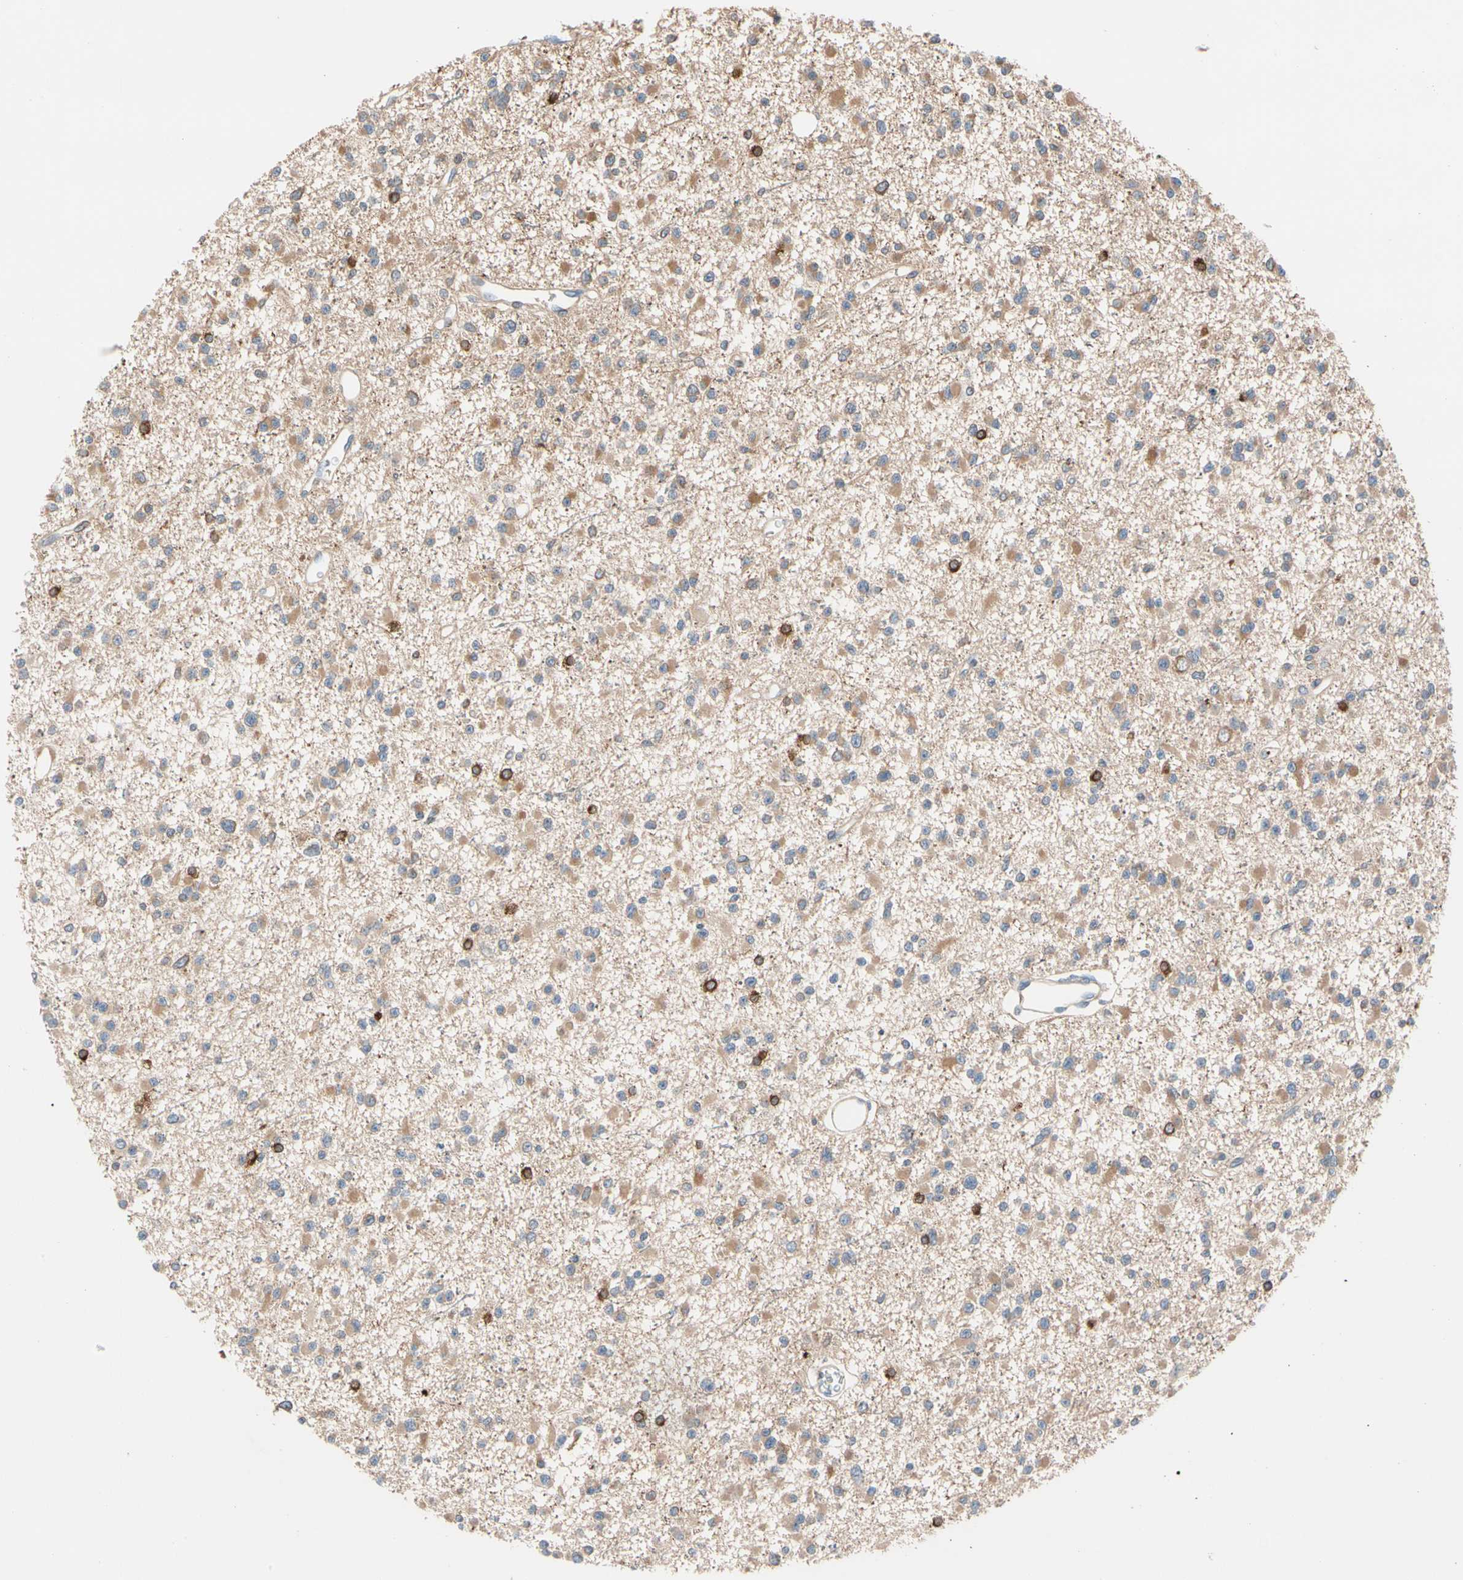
{"staining": {"intensity": "weak", "quantity": ">75%", "location": "cytoplasmic/membranous"}, "tissue": "glioma", "cell_type": "Tumor cells", "image_type": "cancer", "snomed": [{"axis": "morphology", "description": "Glioma, malignant, Low grade"}, {"axis": "topography", "description": "Brain"}], "caption": "Weak cytoplasmic/membranous protein expression is seen in approximately >75% of tumor cells in malignant glioma (low-grade).", "gene": "ENTREP3", "patient": {"sex": "female", "age": 22}}